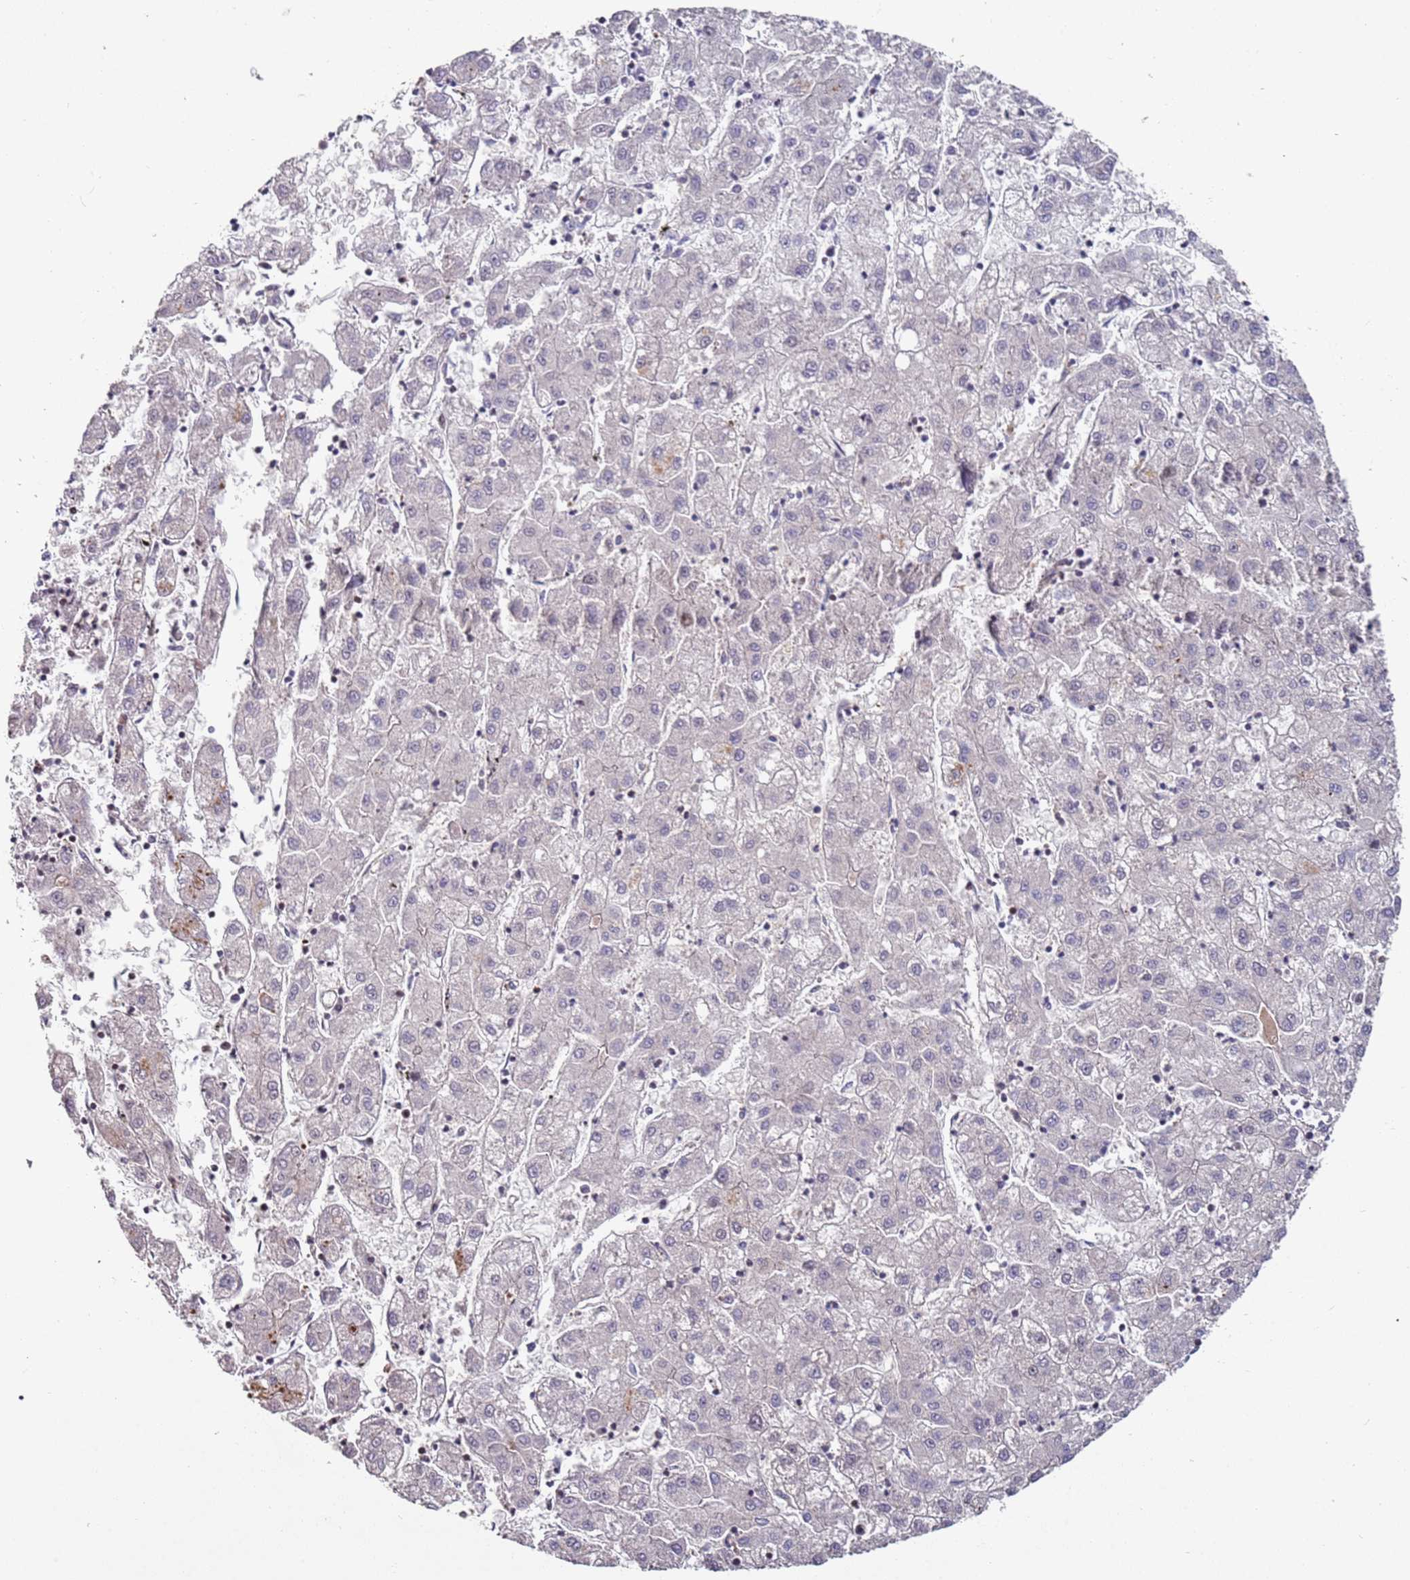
{"staining": {"intensity": "negative", "quantity": "none", "location": "none"}, "tissue": "liver cancer", "cell_type": "Tumor cells", "image_type": "cancer", "snomed": [{"axis": "morphology", "description": "Carcinoma, Hepatocellular, NOS"}, {"axis": "topography", "description": "Liver"}], "caption": "Photomicrograph shows no significant protein staining in tumor cells of liver cancer (hepatocellular carcinoma). The staining is performed using DAB (3,3'-diaminobenzidine) brown chromogen with nuclei counter-stained in using hematoxylin.", "gene": "LACC1", "patient": {"sex": "male", "age": 72}}